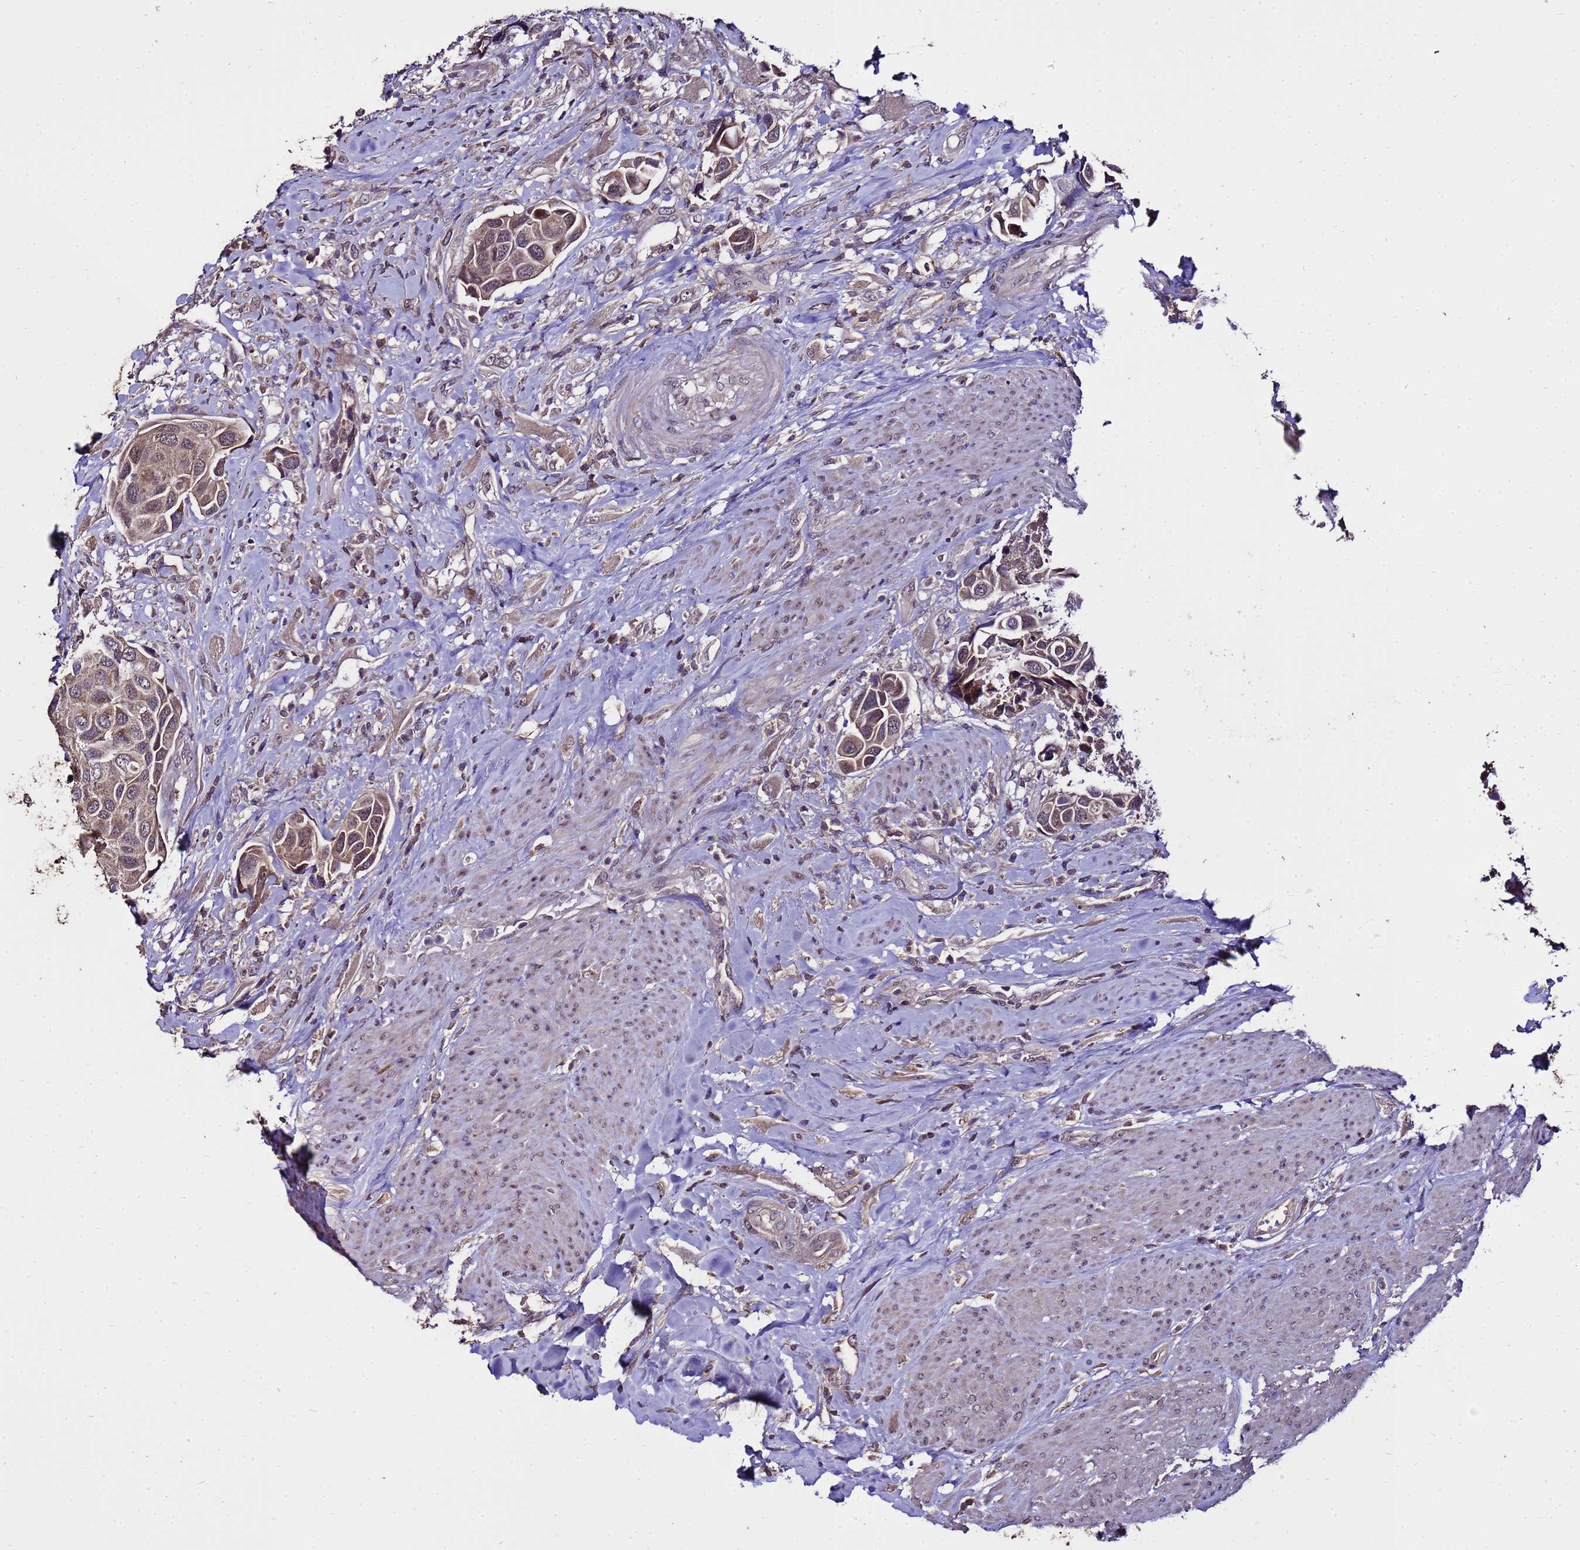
{"staining": {"intensity": "moderate", "quantity": ">75%", "location": "cytoplasmic/membranous"}, "tissue": "urothelial cancer", "cell_type": "Tumor cells", "image_type": "cancer", "snomed": [{"axis": "morphology", "description": "Urothelial carcinoma, High grade"}, {"axis": "topography", "description": "Urinary bladder"}], "caption": "Protein expression analysis of human high-grade urothelial carcinoma reveals moderate cytoplasmic/membranous staining in approximately >75% of tumor cells. (DAB (3,3'-diaminobenzidine) IHC with brightfield microscopy, high magnification).", "gene": "ZNF329", "patient": {"sex": "male", "age": 74}}